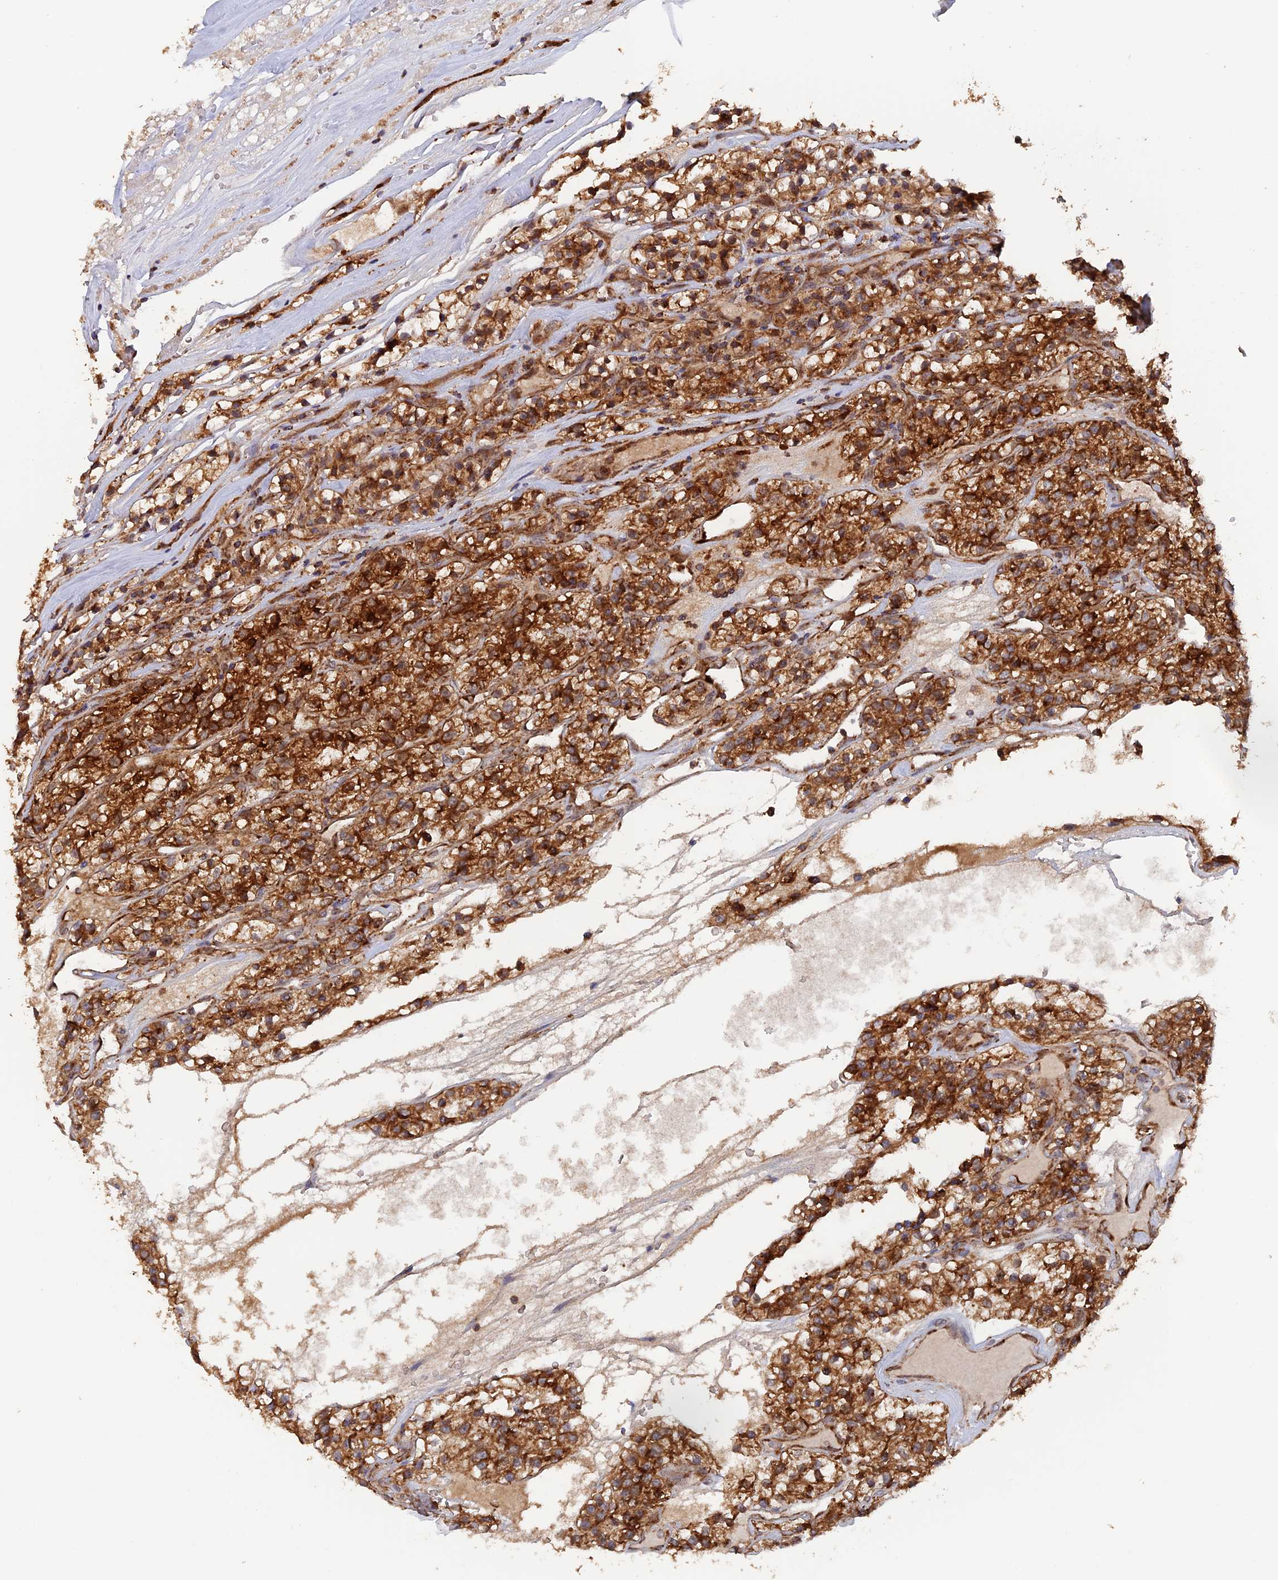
{"staining": {"intensity": "strong", "quantity": ">75%", "location": "cytoplasmic/membranous"}, "tissue": "renal cancer", "cell_type": "Tumor cells", "image_type": "cancer", "snomed": [{"axis": "morphology", "description": "Adenocarcinoma, NOS"}, {"axis": "topography", "description": "Kidney"}], "caption": "Renal cancer (adenocarcinoma) stained with a brown dye reveals strong cytoplasmic/membranous positive expression in approximately >75% of tumor cells.", "gene": "DTYMK", "patient": {"sex": "female", "age": 57}}